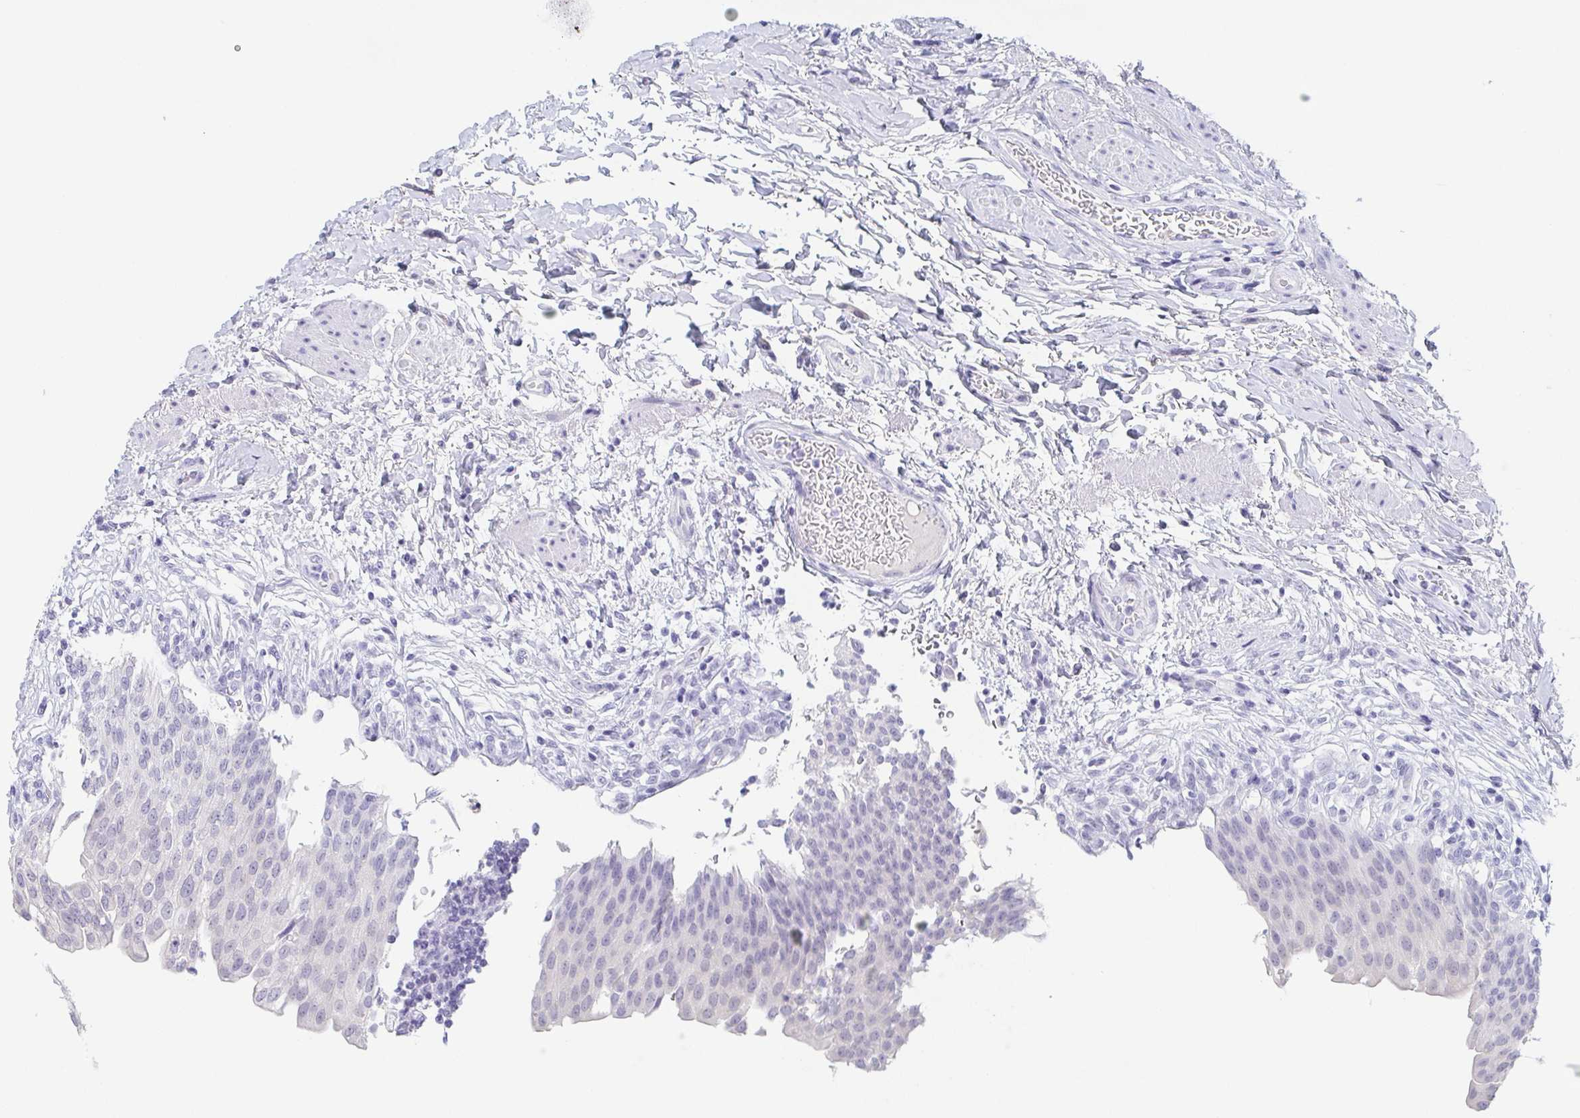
{"staining": {"intensity": "negative", "quantity": "none", "location": "none"}, "tissue": "urinary bladder", "cell_type": "Urothelial cells", "image_type": "normal", "snomed": [{"axis": "morphology", "description": "Normal tissue, NOS"}, {"axis": "topography", "description": "Urinary bladder"}, {"axis": "topography", "description": "Peripheral nerve tissue"}], "caption": "Immunohistochemistry photomicrograph of unremarkable urinary bladder: urinary bladder stained with DAB (3,3'-diaminobenzidine) exhibits no significant protein positivity in urothelial cells.", "gene": "REG4", "patient": {"sex": "female", "age": 60}}